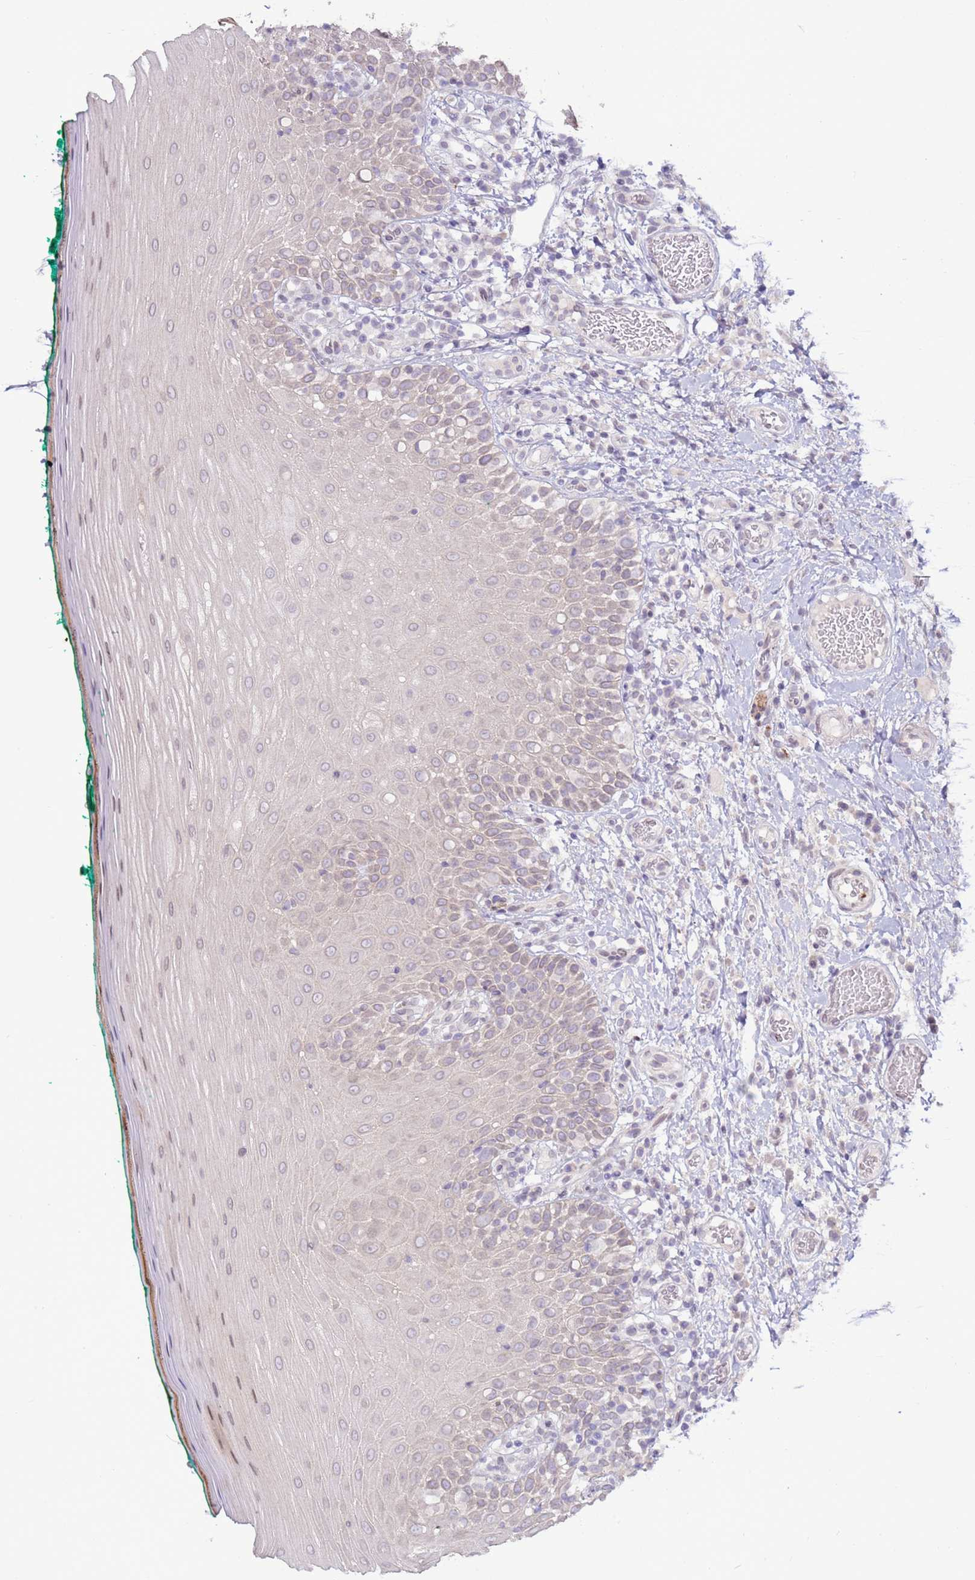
{"staining": {"intensity": "weak", "quantity": "<25%", "location": "cytoplasmic/membranous"}, "tissue": "oral mucosa", "cell_type": "Squamous epithelial cells", "image_type": "normal", "snomed": [{"axis": "morphology", "description": "Normal tissue, NOS"}, {"axis": "topography", "description": "Oral tissue"}], "caption": "DAB (3,3'-diaminobenzidine) immunohistochemical staining of unremarkable human oral mucosa displays no significant expression in squamous epithelial cells. Brightfield microscopy of immunohistochemistry stained with DAB (brown) and hematoxylin (blue), captured at high magnification.", "gene": "LGI4", "patient": {"sex": "female", "age": 83}}